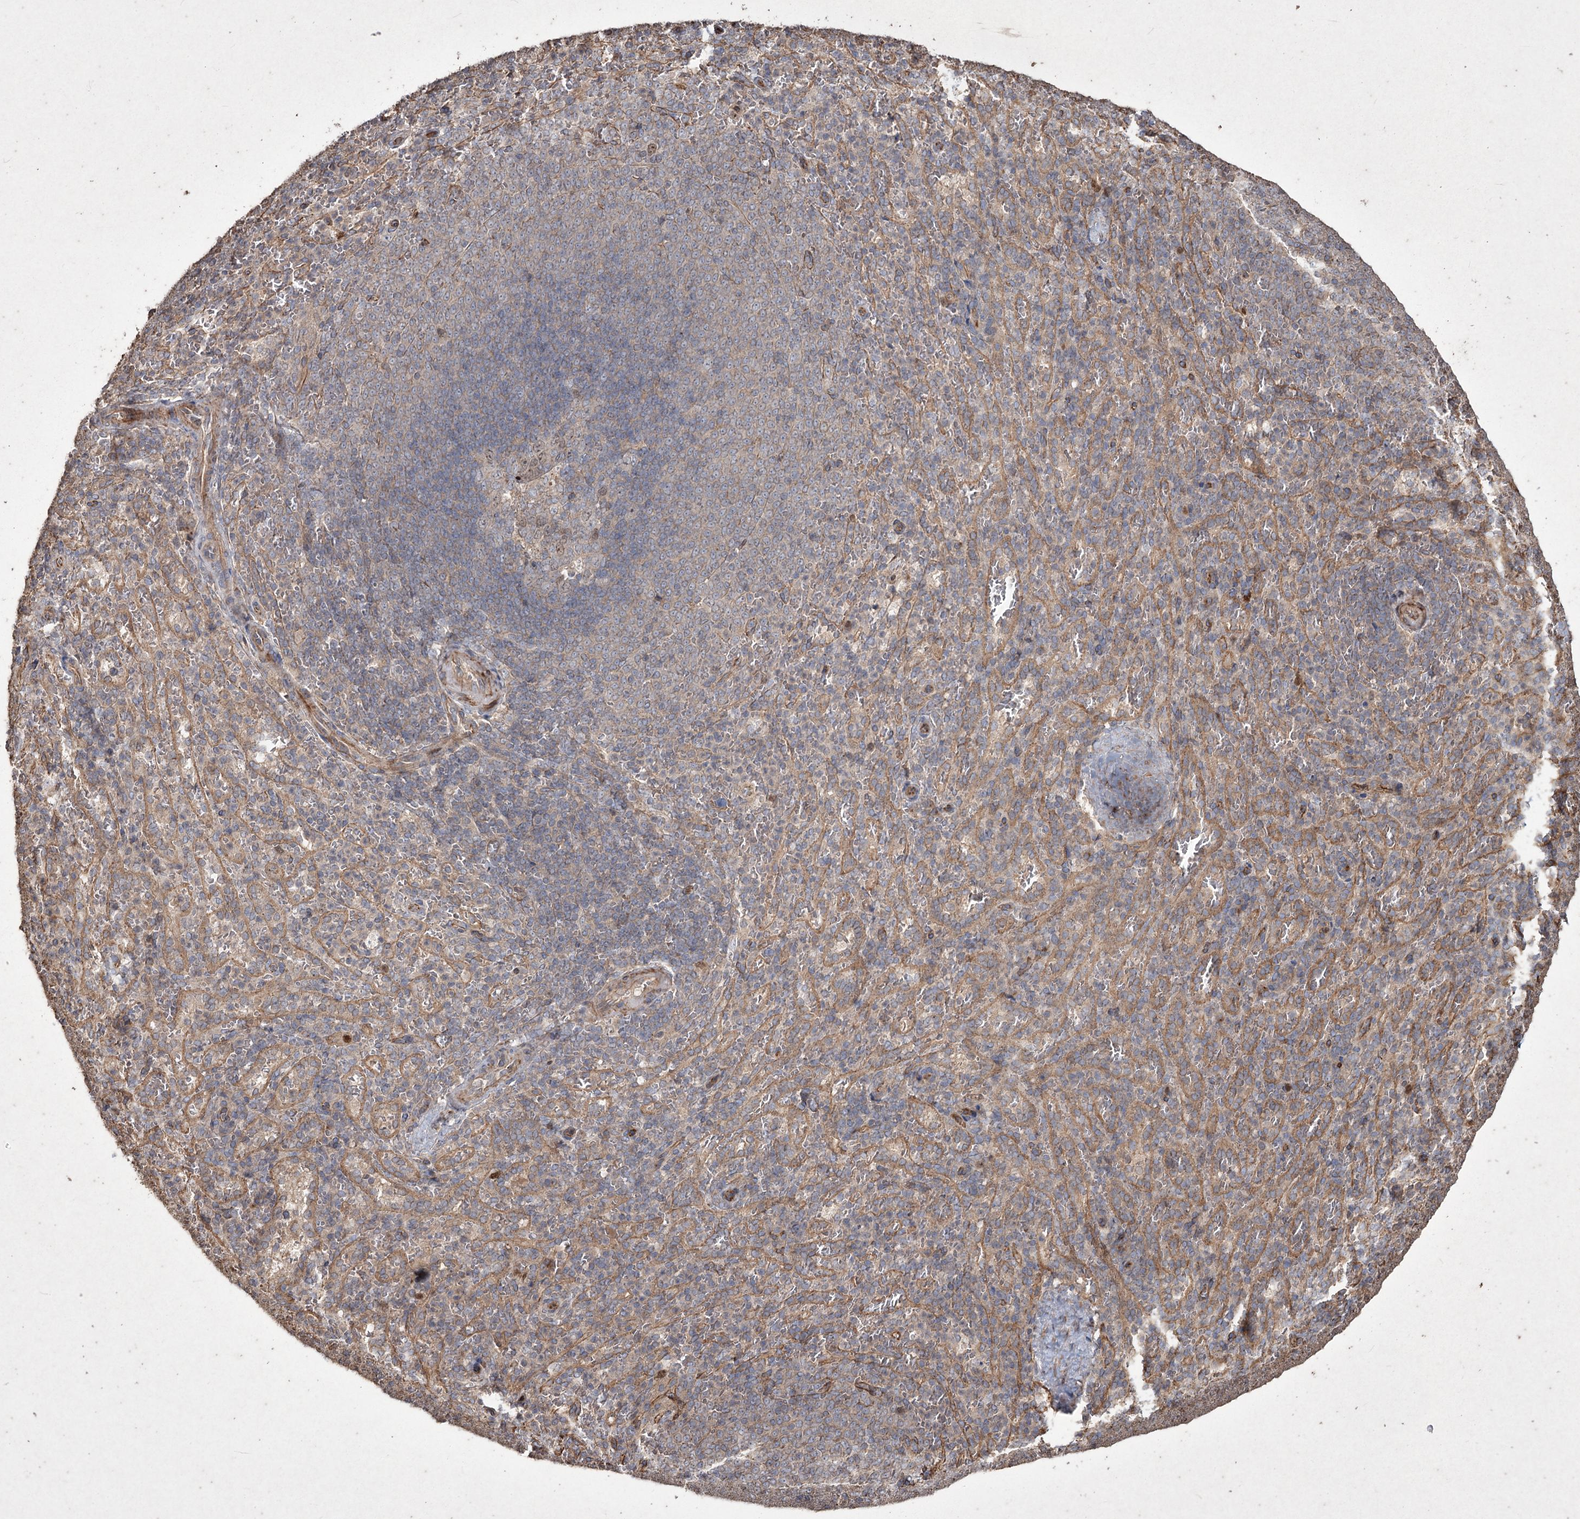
{"staining": {"intensity": "weak", "quantity": "25%-75%", "location": "cytoplasmic/membranous"}, "tissue": "spleen", "cell_type": "Cells in red pulp", "image_type": "normal", "snomed": [{"axis": "morphology", "description": "Normal tissue, NOS"}, {"axis": "topography", "description": "Spleen"}], "caption": "High-power microscopy captured an IHC micrograph of unremarkable spleen, revealing weak cytoplasmic/membranous expression in about 25%-75% of cells in red pulp. (Brightfield microscopy of DAB IHC at high magnification).", "gene": "PRC1", "patient": {"sex": "female", "age": 21}}